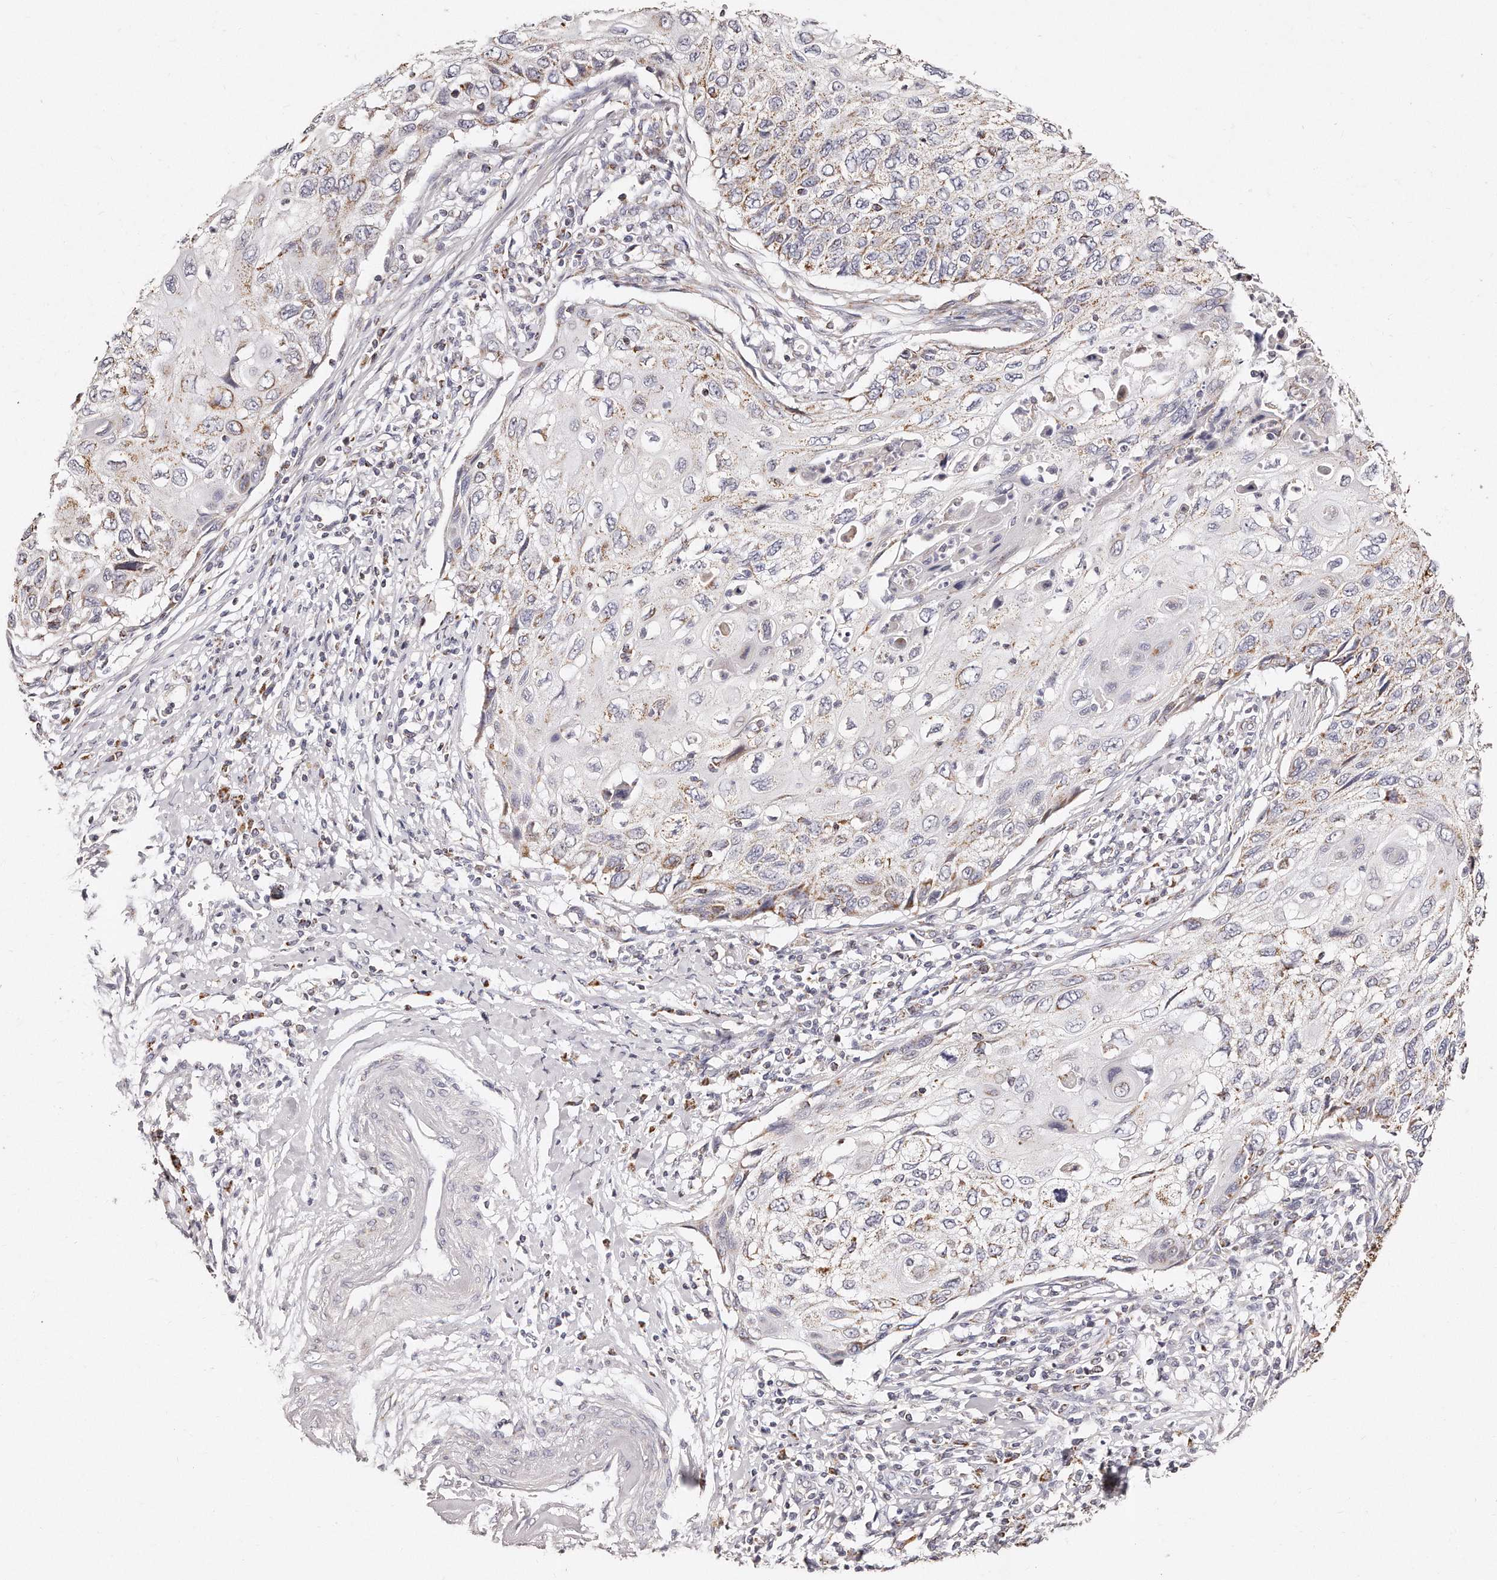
{"staining": {"intensity": "weak", "quantity": ">75%", "location": "cytoplasmic/membranous"}, "tissue": "cervical cancer", "cell_type": "Tumor cells", "image_type": "cancer", "snomed": [{"axis": "morphology", "description": "Squamous cell carcinoma, NOS"}, {"axis": "topography", "description": "Cervix"}], "caption": "High-power microscopy captured an IHC photomicrograph of cervical cancer (squamous cell carcinoma), revealing weak cytoplasmic/membranous expression in approximately >75% of tumor cells. (DAB IHC, brown staining for protein, blue staining for nuclei).", "gene": "RTKN", "patient": {"sex": "female", "age": 70}}